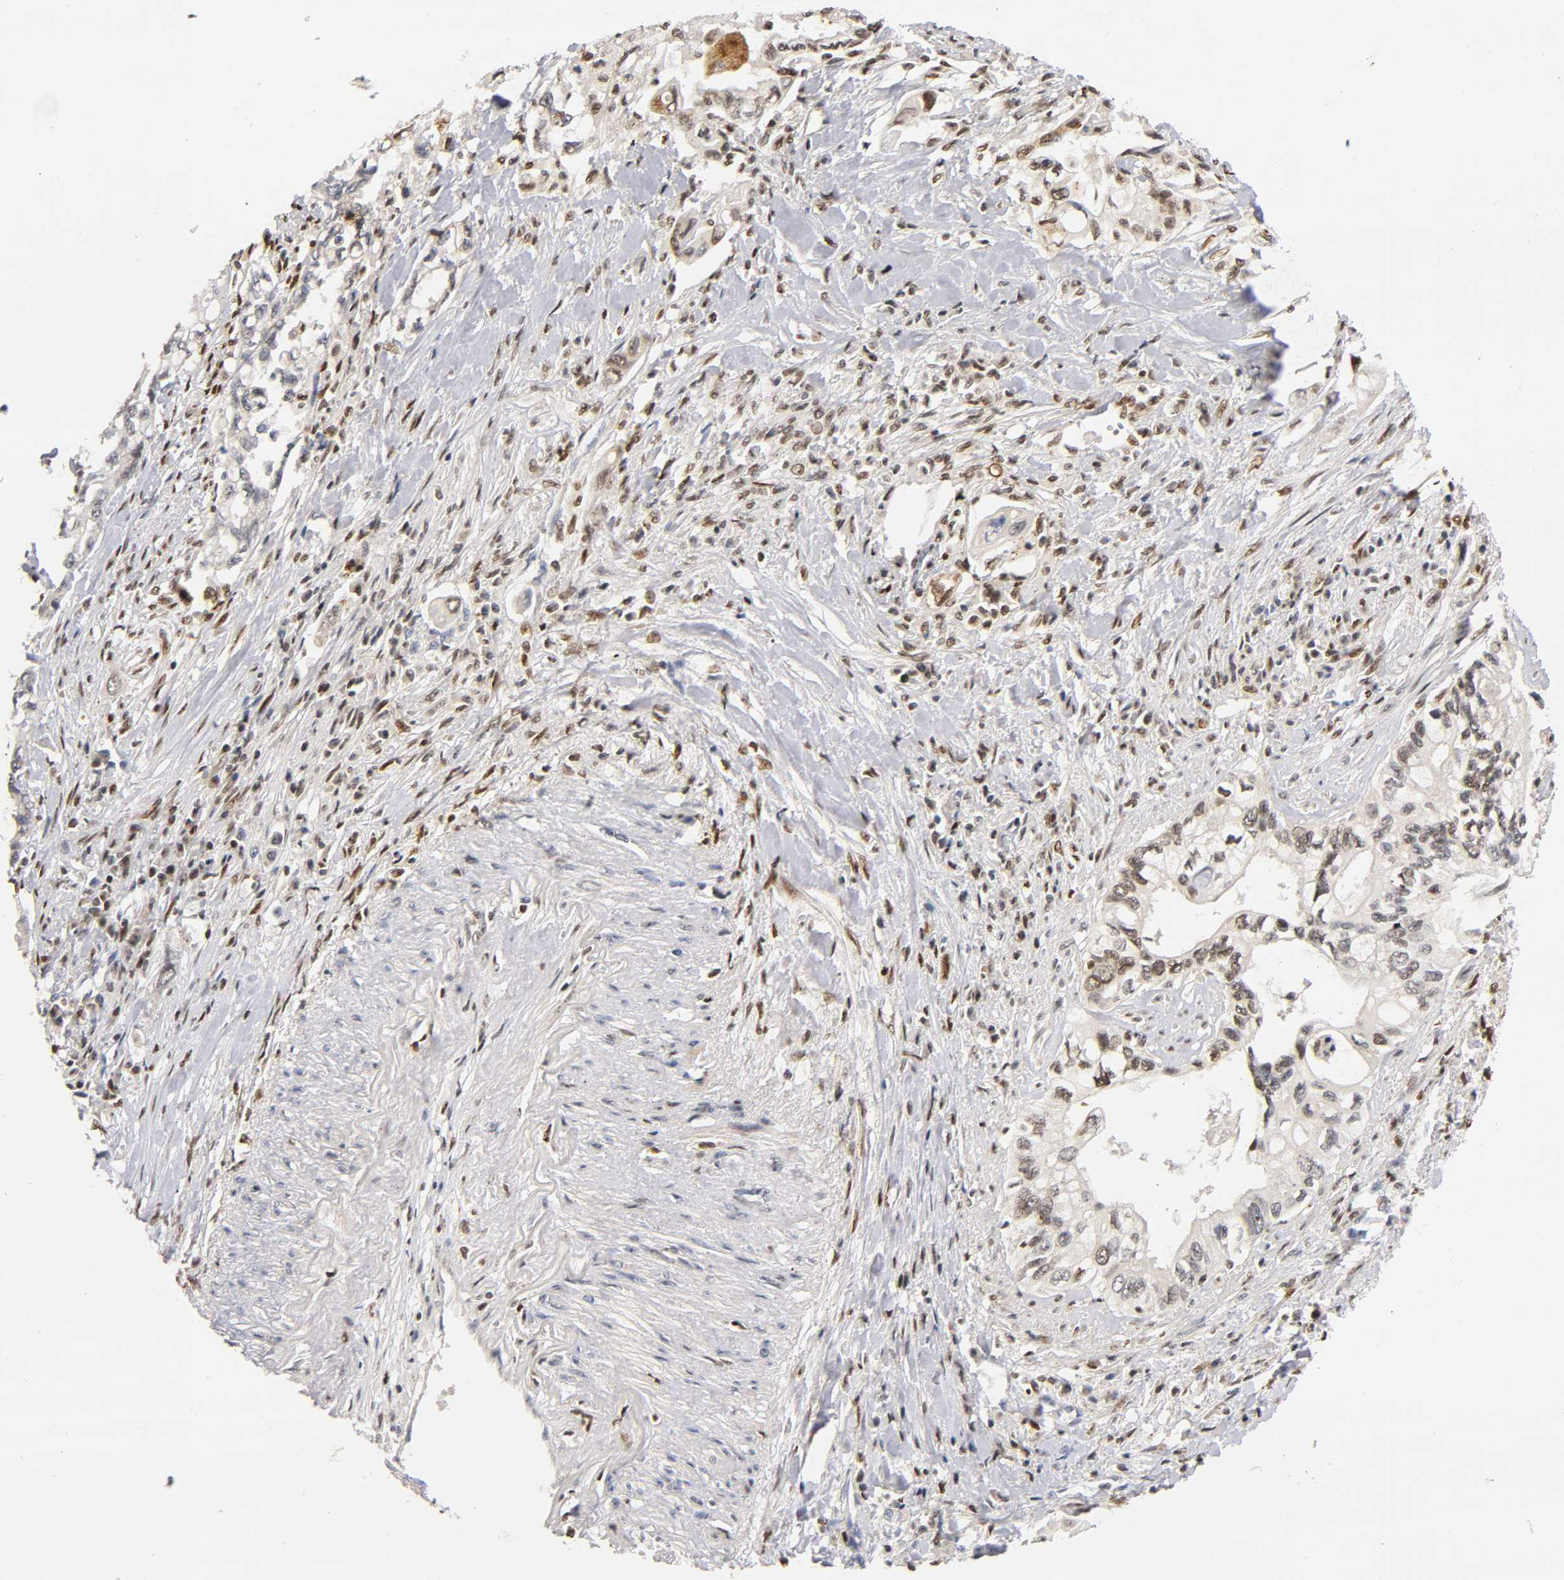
{"staining": {"intensity": "moderate", "quantity": ">75%", "location": "nuclear"}, "tissue": "pancreatic cancer", "cell_type": "Tumor cells", "image_type": "cancer", "snomed": [{"axis": "morphology", "description": "Normal tissue, NOS"}, {"axis": "topography", "description": "Pancreas"}], "caption": "Human pancreatic cancer stained with a protein marker reveals moderate staining in tumor cells.", "gene": "RUNX1", "patient": {"sex": "male", "age": 42}}